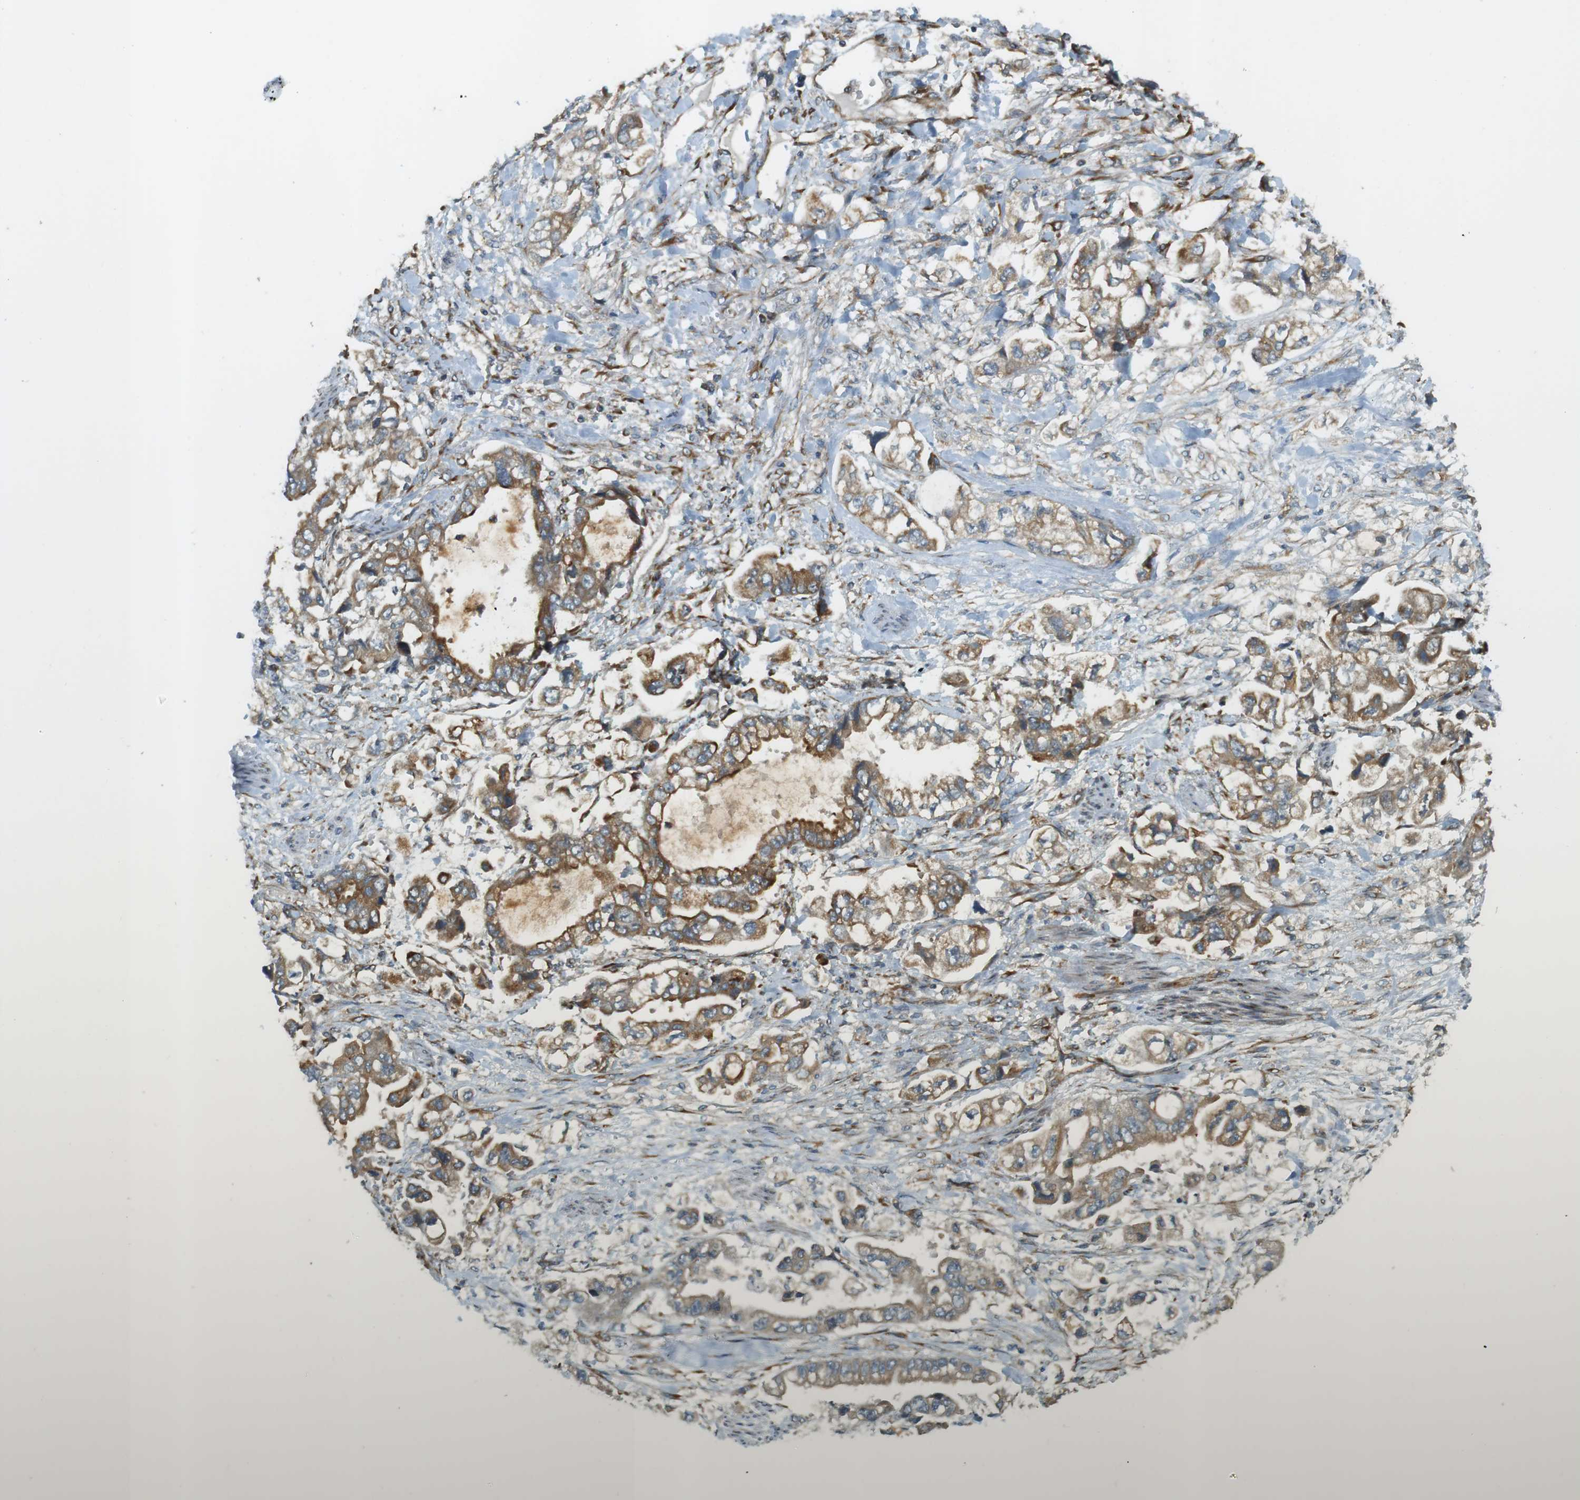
{"staining": {"intensity": "moderate", "quantity": "25%-75%", "location": "cytoplasmic/membranous"}, "tissue": "stomach cancer", "cell_type": "Tumor cells", "image_type": "cancer", "snomed": [{"axis": "morphology", "description": "Adenocarcinoma, NOS"}, {"axis": "topography", "description": "Stomach"}], "caption": "Stomach cancer (adenocarcinoma) stained with DAB immunohistochemistry shows medium levels of moderate cytoplasmic/membranous expression in approximately 25%-75% of tumor cells.", "gene": "SLC41A1", "patient": {"sex": "male", "age": 62}}